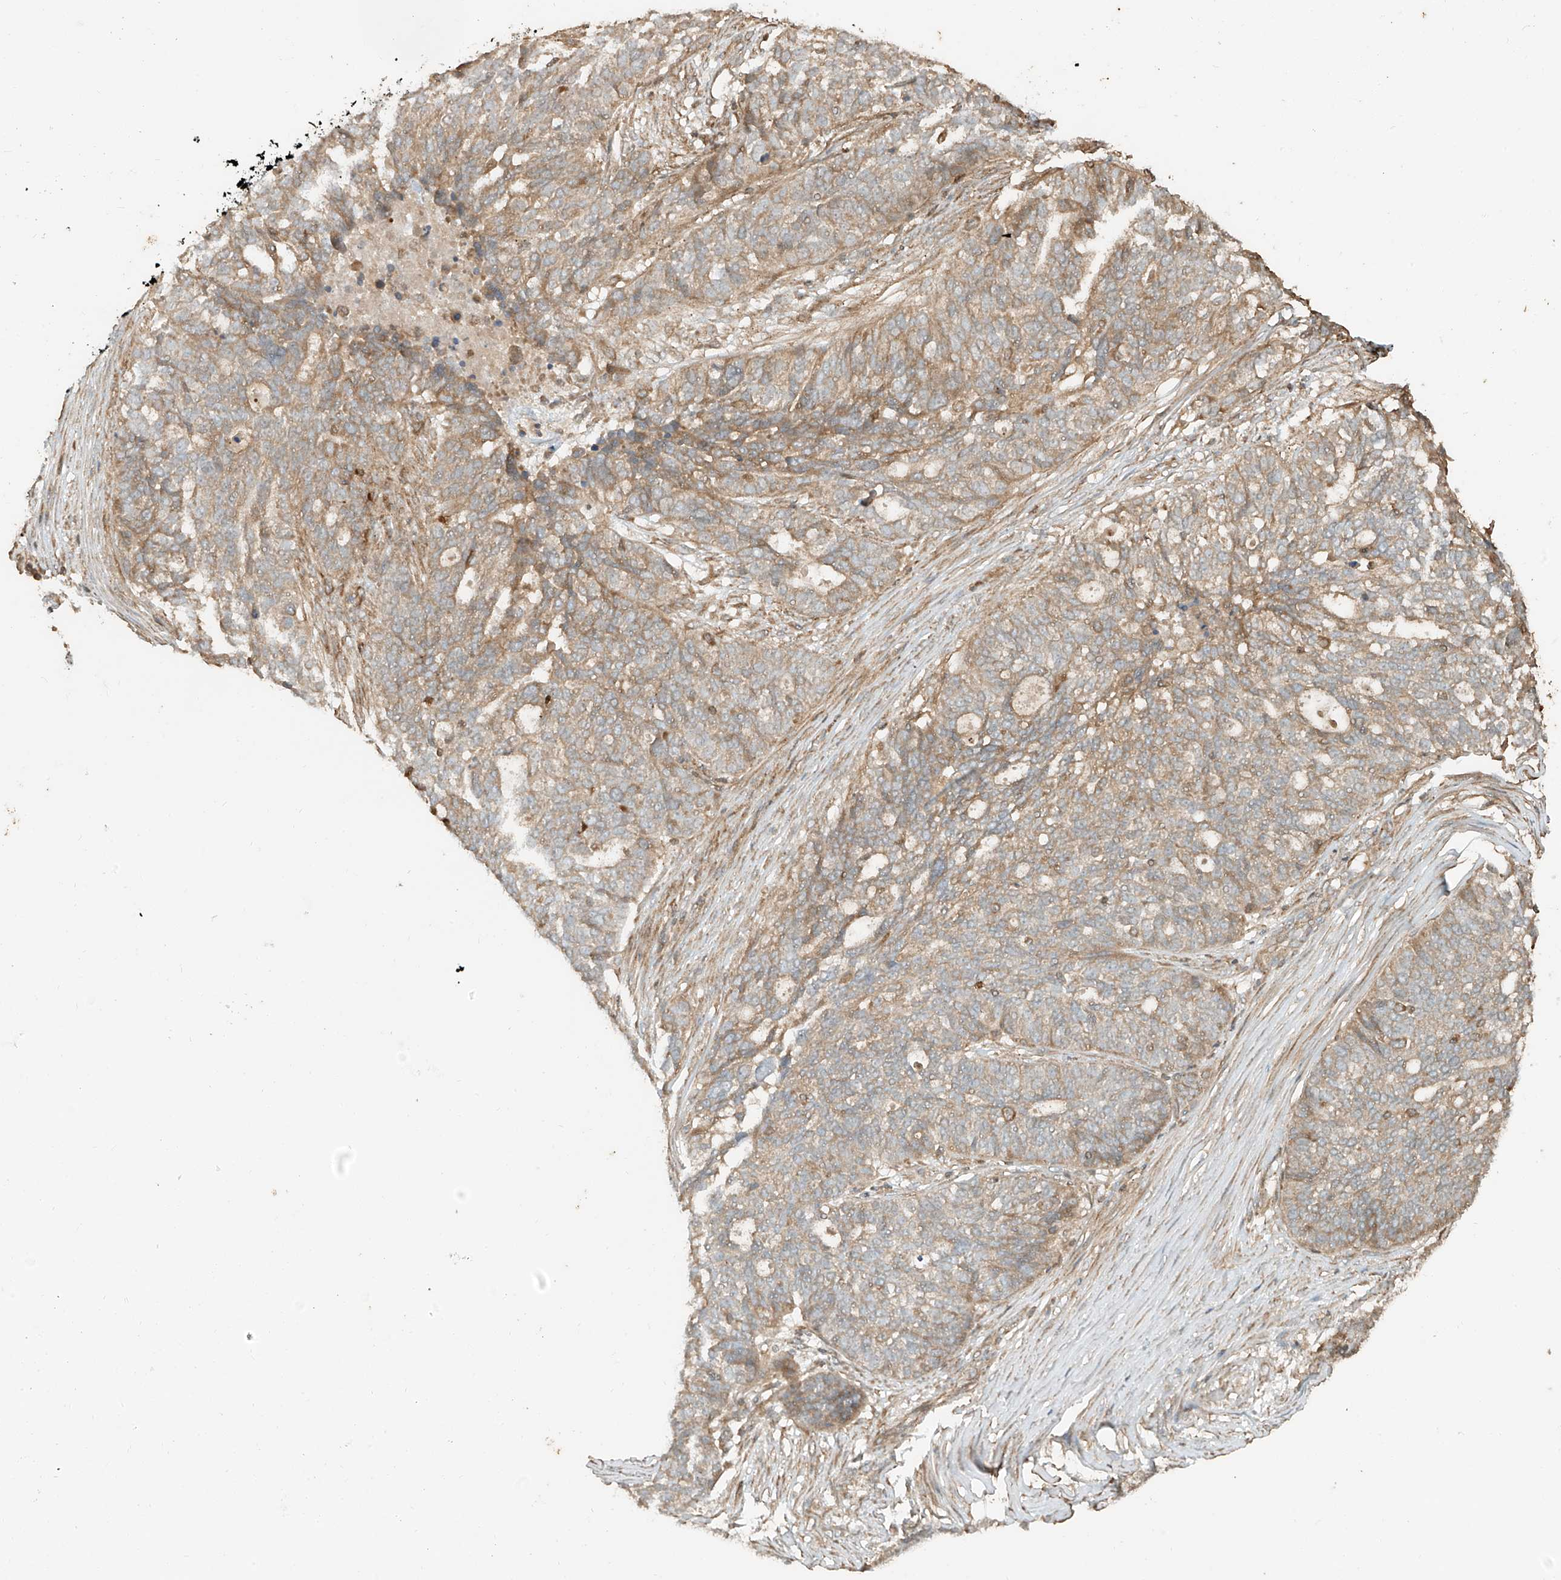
{"staining": {"intensity": "weak", "quantity": ">75%", "location": "cytoplasmic/membranous"}, "tissue": "ovarian cancer", "cell_type": "Tumor cells", "image_type": "cancer", "snomed": [{"axis": "morphology", "description": "Cystadenocarcinoma, serous, NOS"}, {"axis": "topography", "description": "Ovary"}], "caption": "Tumor cells reveal weak cytoplasmic/membranous positivity in approximately >75% of cells in serous cystadenocarcinoma (ovarian). The staining was performed using DAB to visualize the protein expression in brown, while the nuclei were stained in blue with hematoxylin (Magnification: 20x).", "gene": "ANKZF1", "patient": {"sex": "female", "age": 59}}